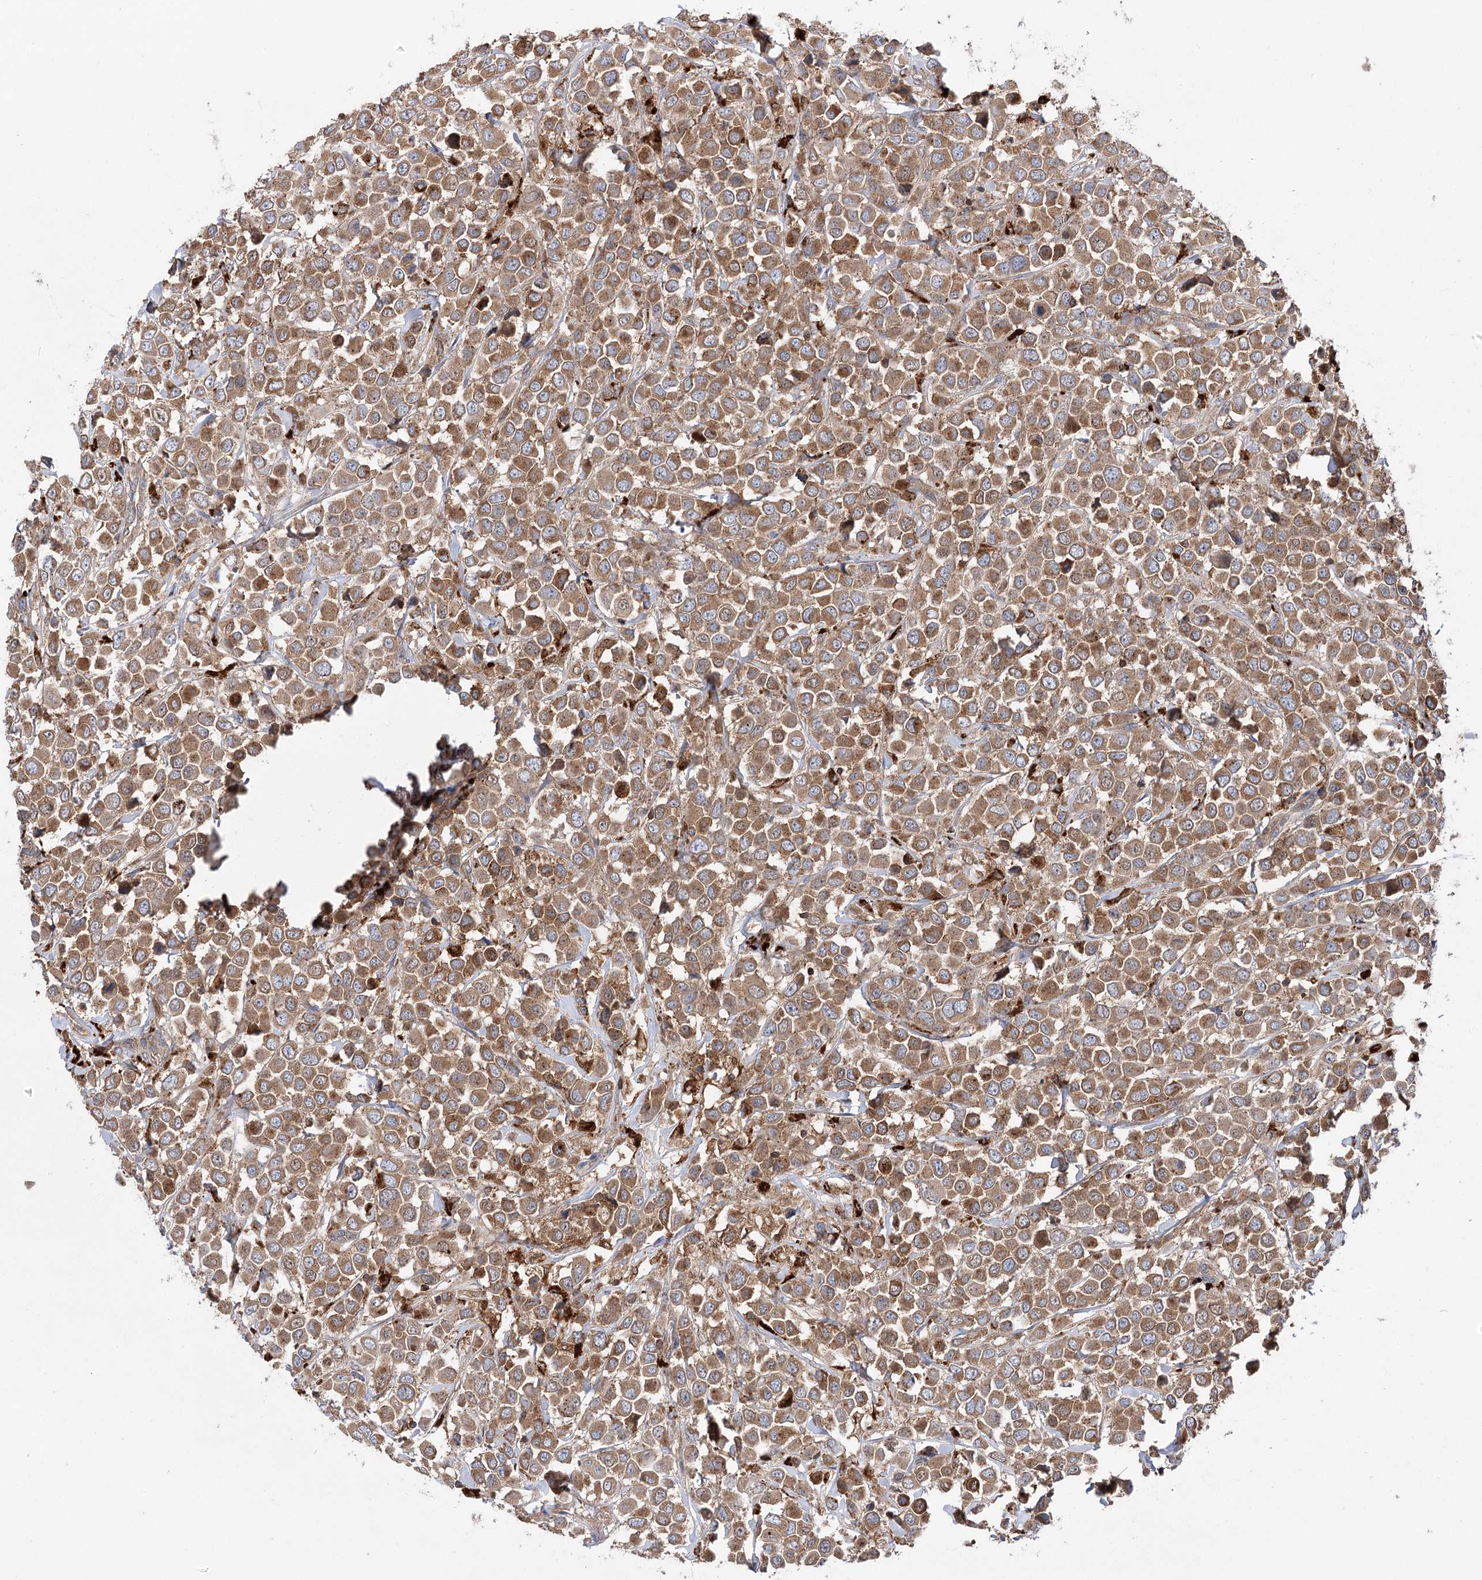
{"staining": {"intensity": "moderate", "quantity": ">75%", "location": "cytoplasmic/membranous"}, "tissue": "breast cancer", "cell_type": "Tumor cells", "image_type": "cancer", "snomed": [{"axis": "morphology", "description": "Duct carcinoma"}, {"axis": "topography", "description": "Breast"}], "caption": "The immunohistochemical stain highlights moderate cytoplasmic/membranous expression in tumor cells of breast cancer tissue. (DAB (3,3'-diaminobenzidine) IHC with brightfield microscopy, high magnification).", "gene": "VPS37B", "patient": {"sex": "female", "age": 61}}